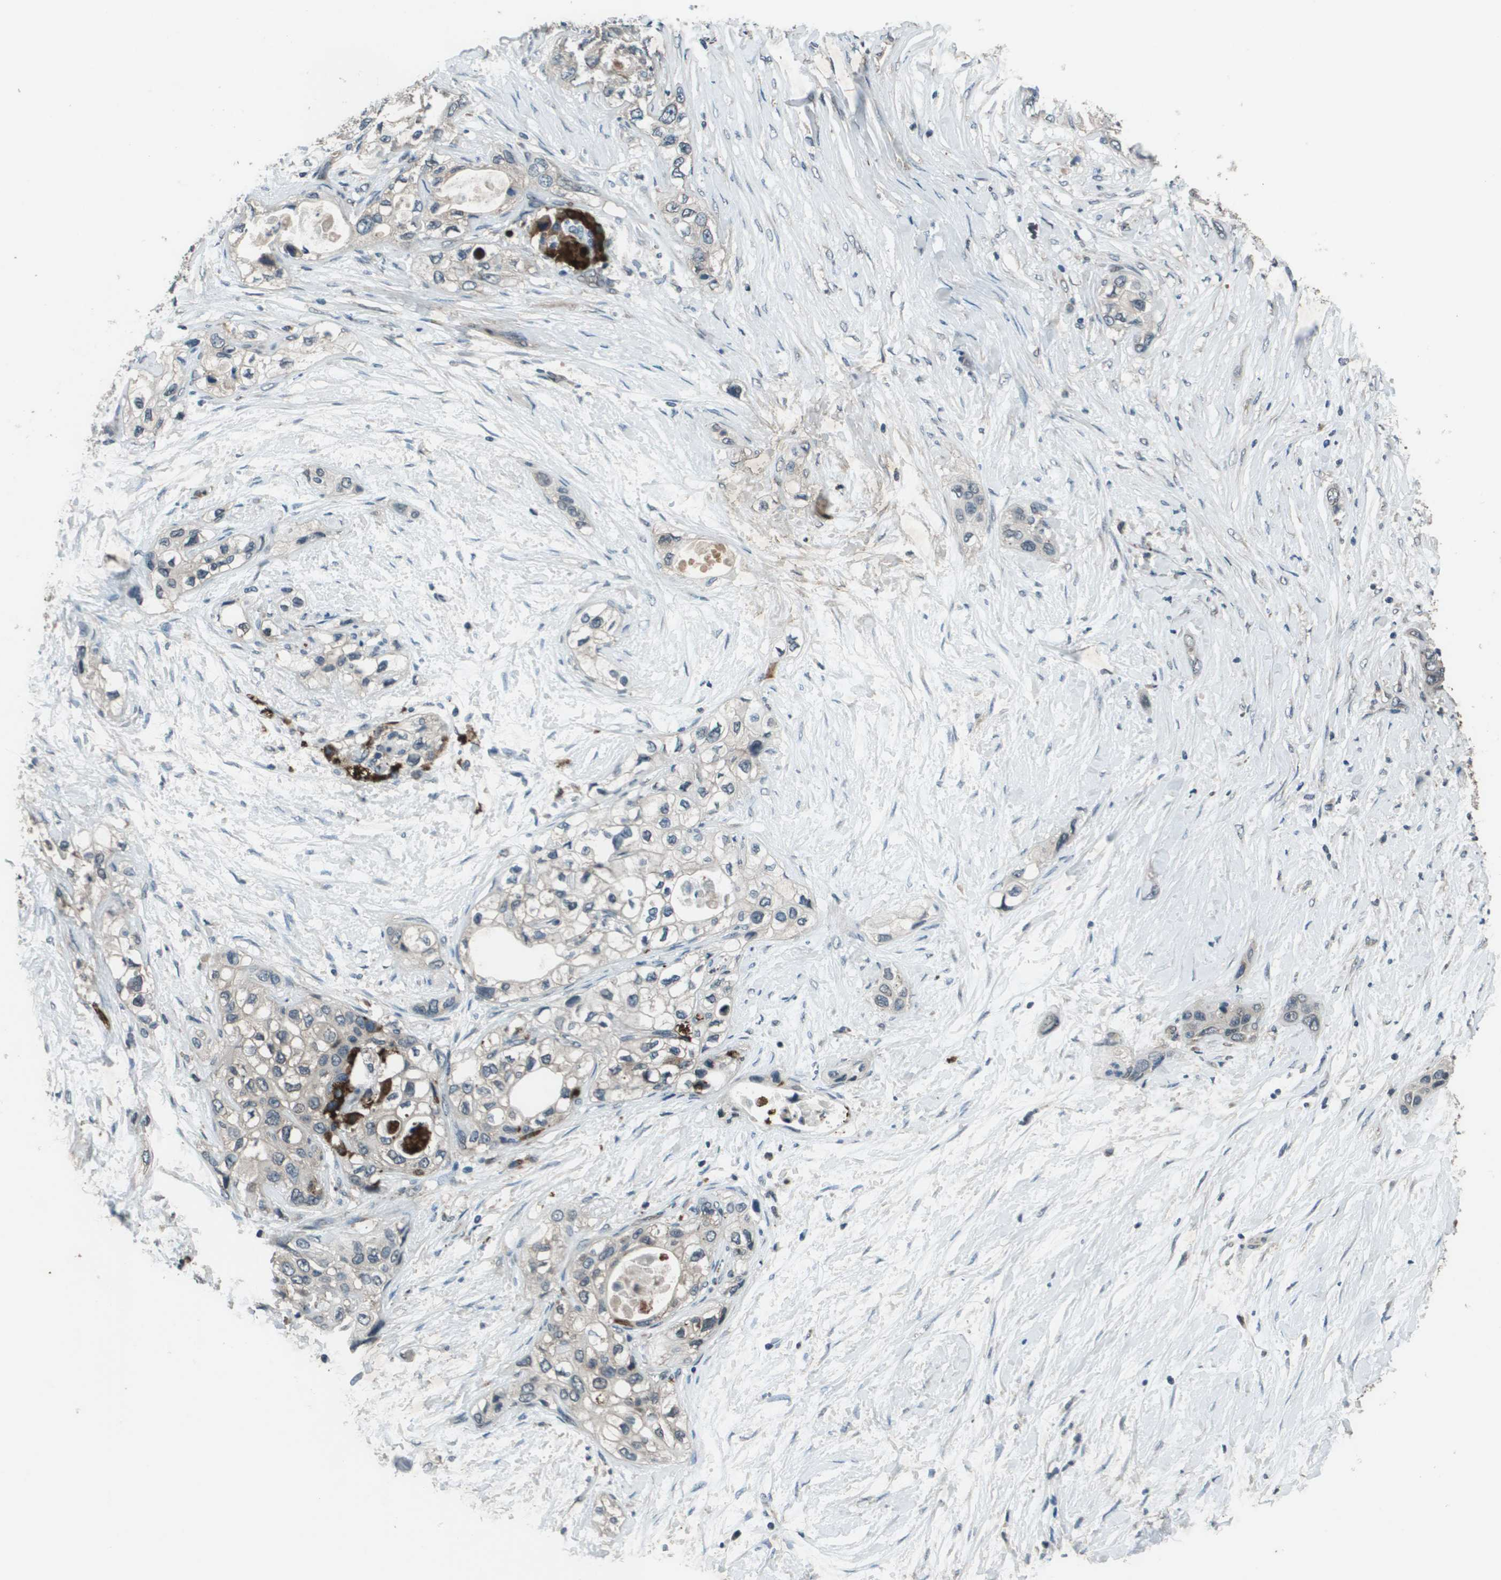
{"staining": {"intensity": "strong", "quantity": "<25%", "location": "cytoplasmic/membranous"}, "tissue": "pancreatic cancer", "cell_type": "Tumor cells", "image_type": "cancer", "snomed": [{"axis": "morphology", "description": "Adenocarcinoma, NOS"}, {"axis": "topography", "description": "Pancreas"}], "caption": "This micrograph demonstrates pancreatic cancer (adenocarcinoma) stained with immunohistochemistry to label a protein in brown. The cytoplasmic/membranous of tumor cells show strong positivity for the protein. Nuclei are counter-stained blue.", "gene": "GOSR2", "patient": {"sex": "female", "age": 70}}